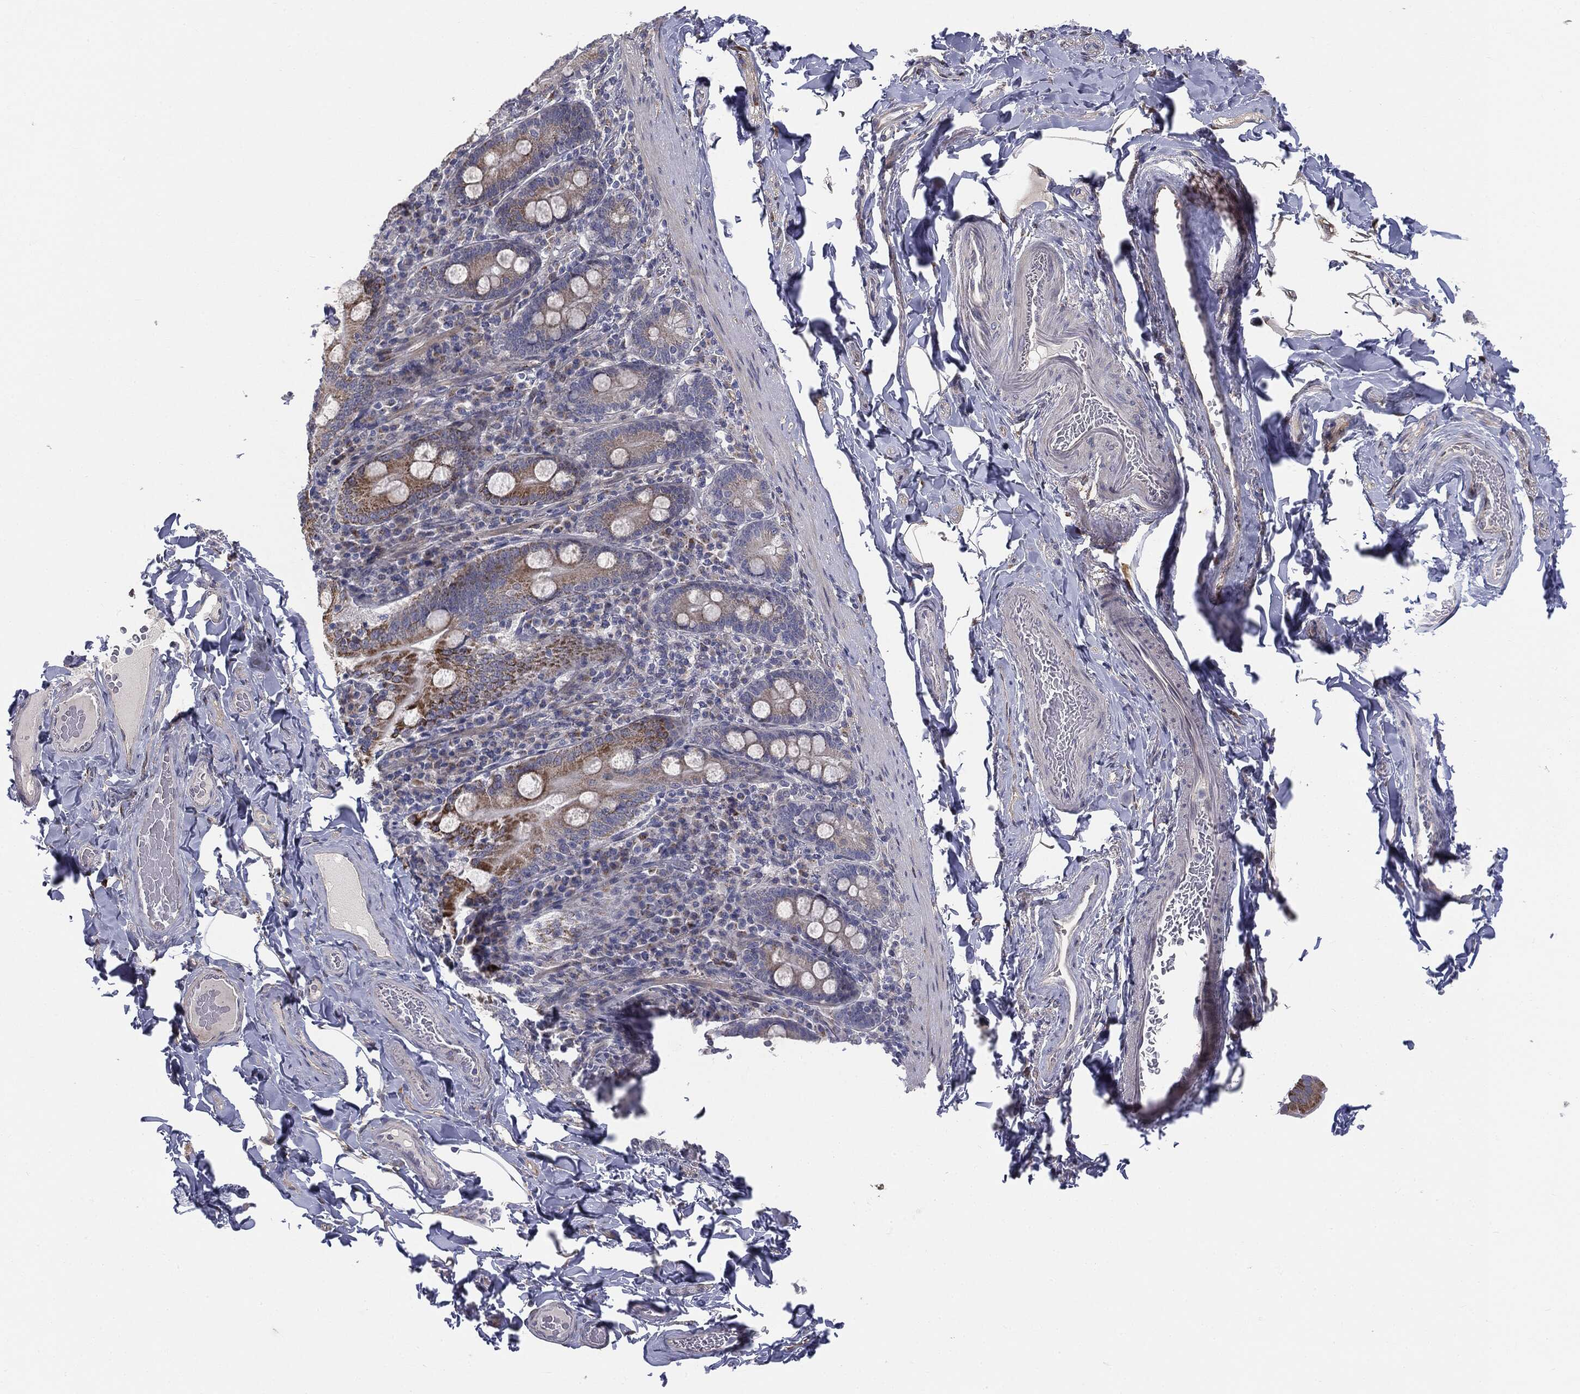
{"staining": {"intensity": "negative", "quantity": "none", "location": "none"}, "tissue": "soft tissue", "cell_type": "Fibroblasts", "image_type": "normal", "snomed": [{"axis": "morphology", "description": "Normal tissue, NOS"}, {"axis": "topography", "description": "Smooth muscle"}, {"axis": "topography", "description": "Duodenum"}, {"axis": "topography", "description": "Peripheral nerve tissue"}], "caption": "This is an immunohistochemistry histopathology image of unremarkable soft tissue. There is no positivity in fibroblasts.", "gene": "KRT5", "patient": {"sex": "female", "age": 61}}